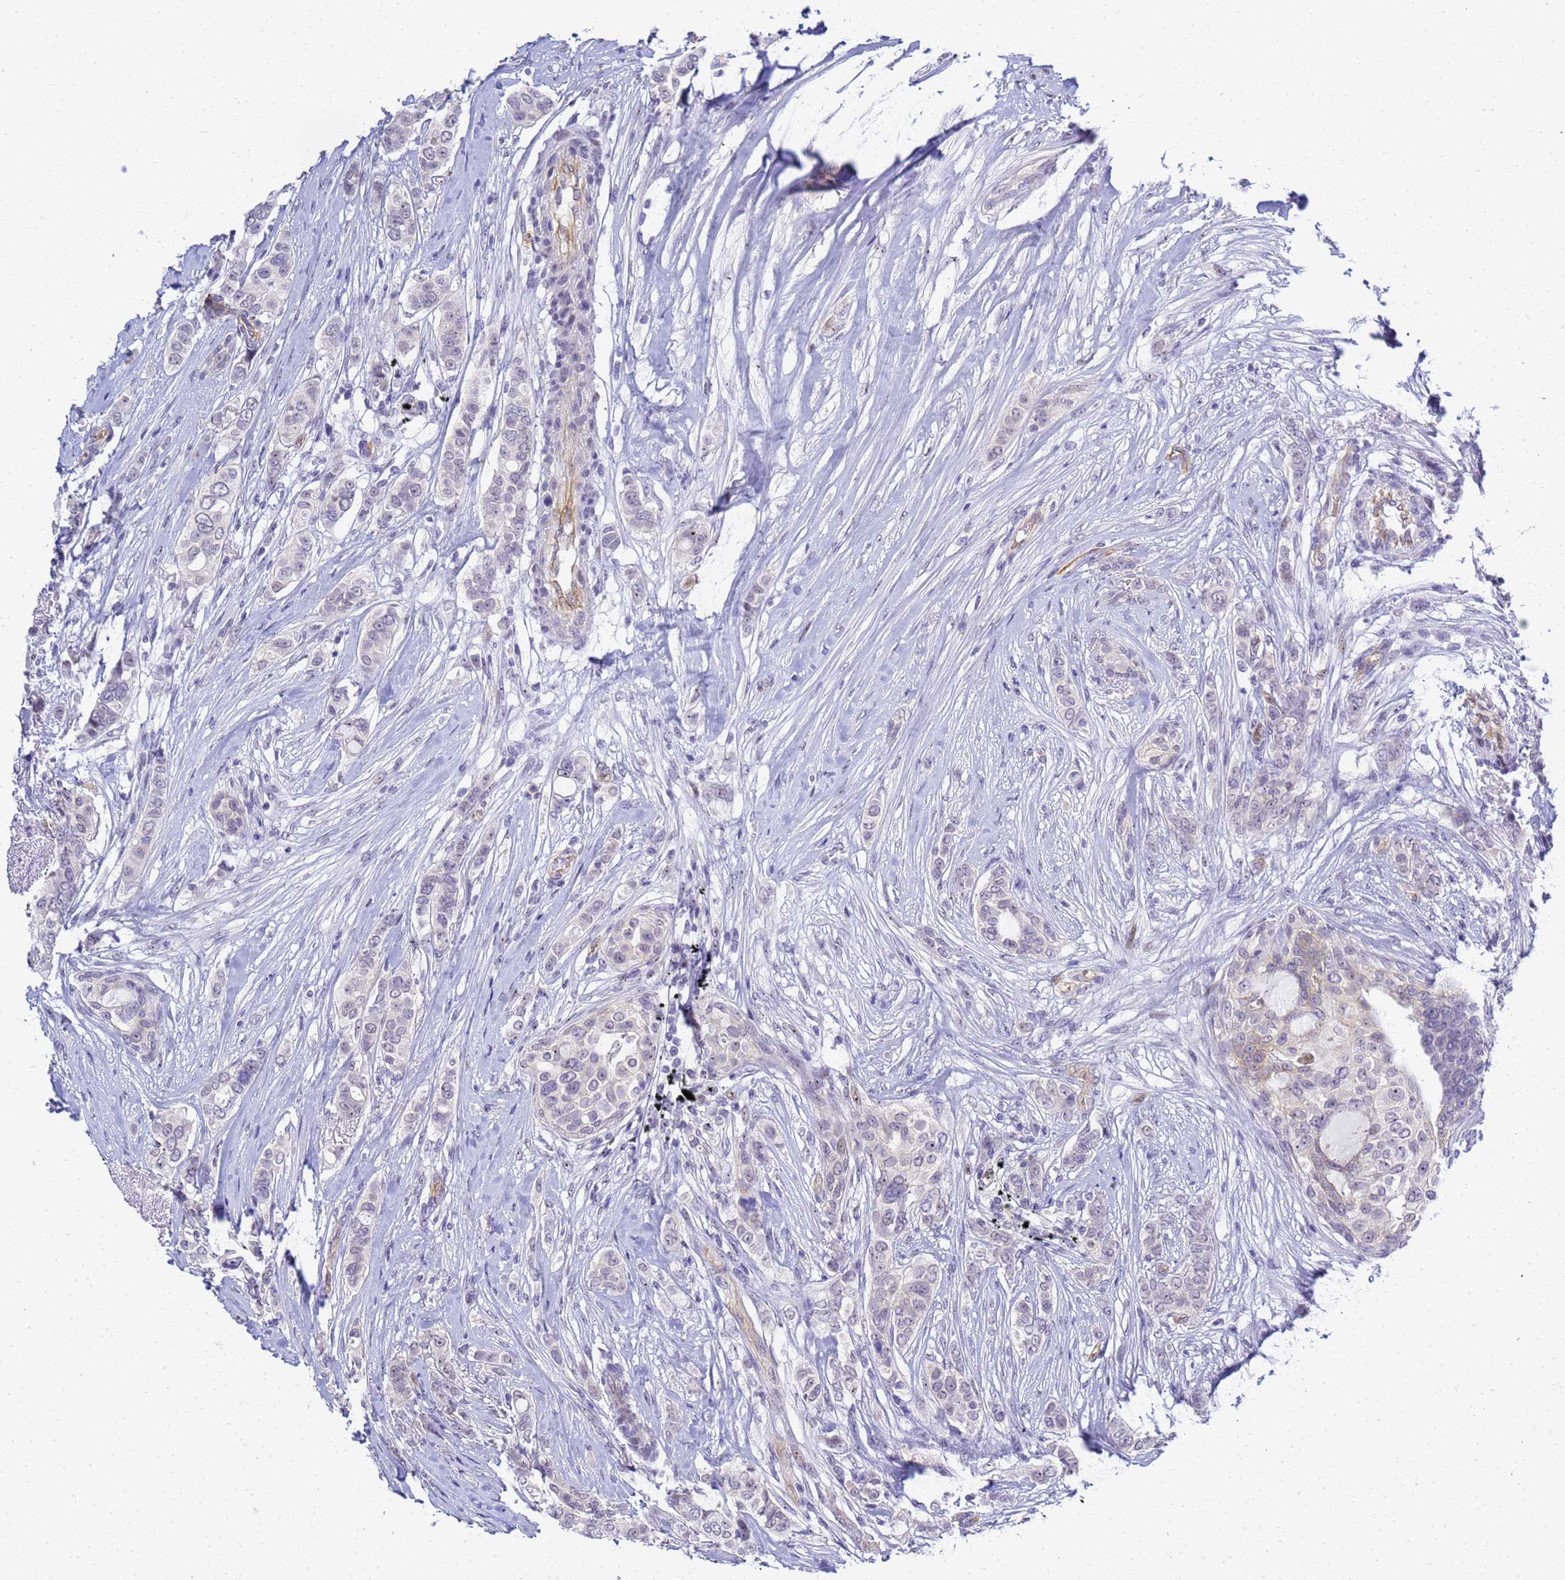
{"staining": {"intensity": "negative", "quantity": "none", "location": "none"}, "tissue": "breast cancer", "cell_type": "Tumor cells", "image_type": "cancer", "snomed": [{"axis": "morphology", "description": "Lobular carcinoma"}, {"axis": "topography", "description": "Breast"}], "caption": "IHC of human breast cancer demonstrates no expression in tumor cells.", "gene": "GON4L", "patient": {"sex": "female", "age": 51}}